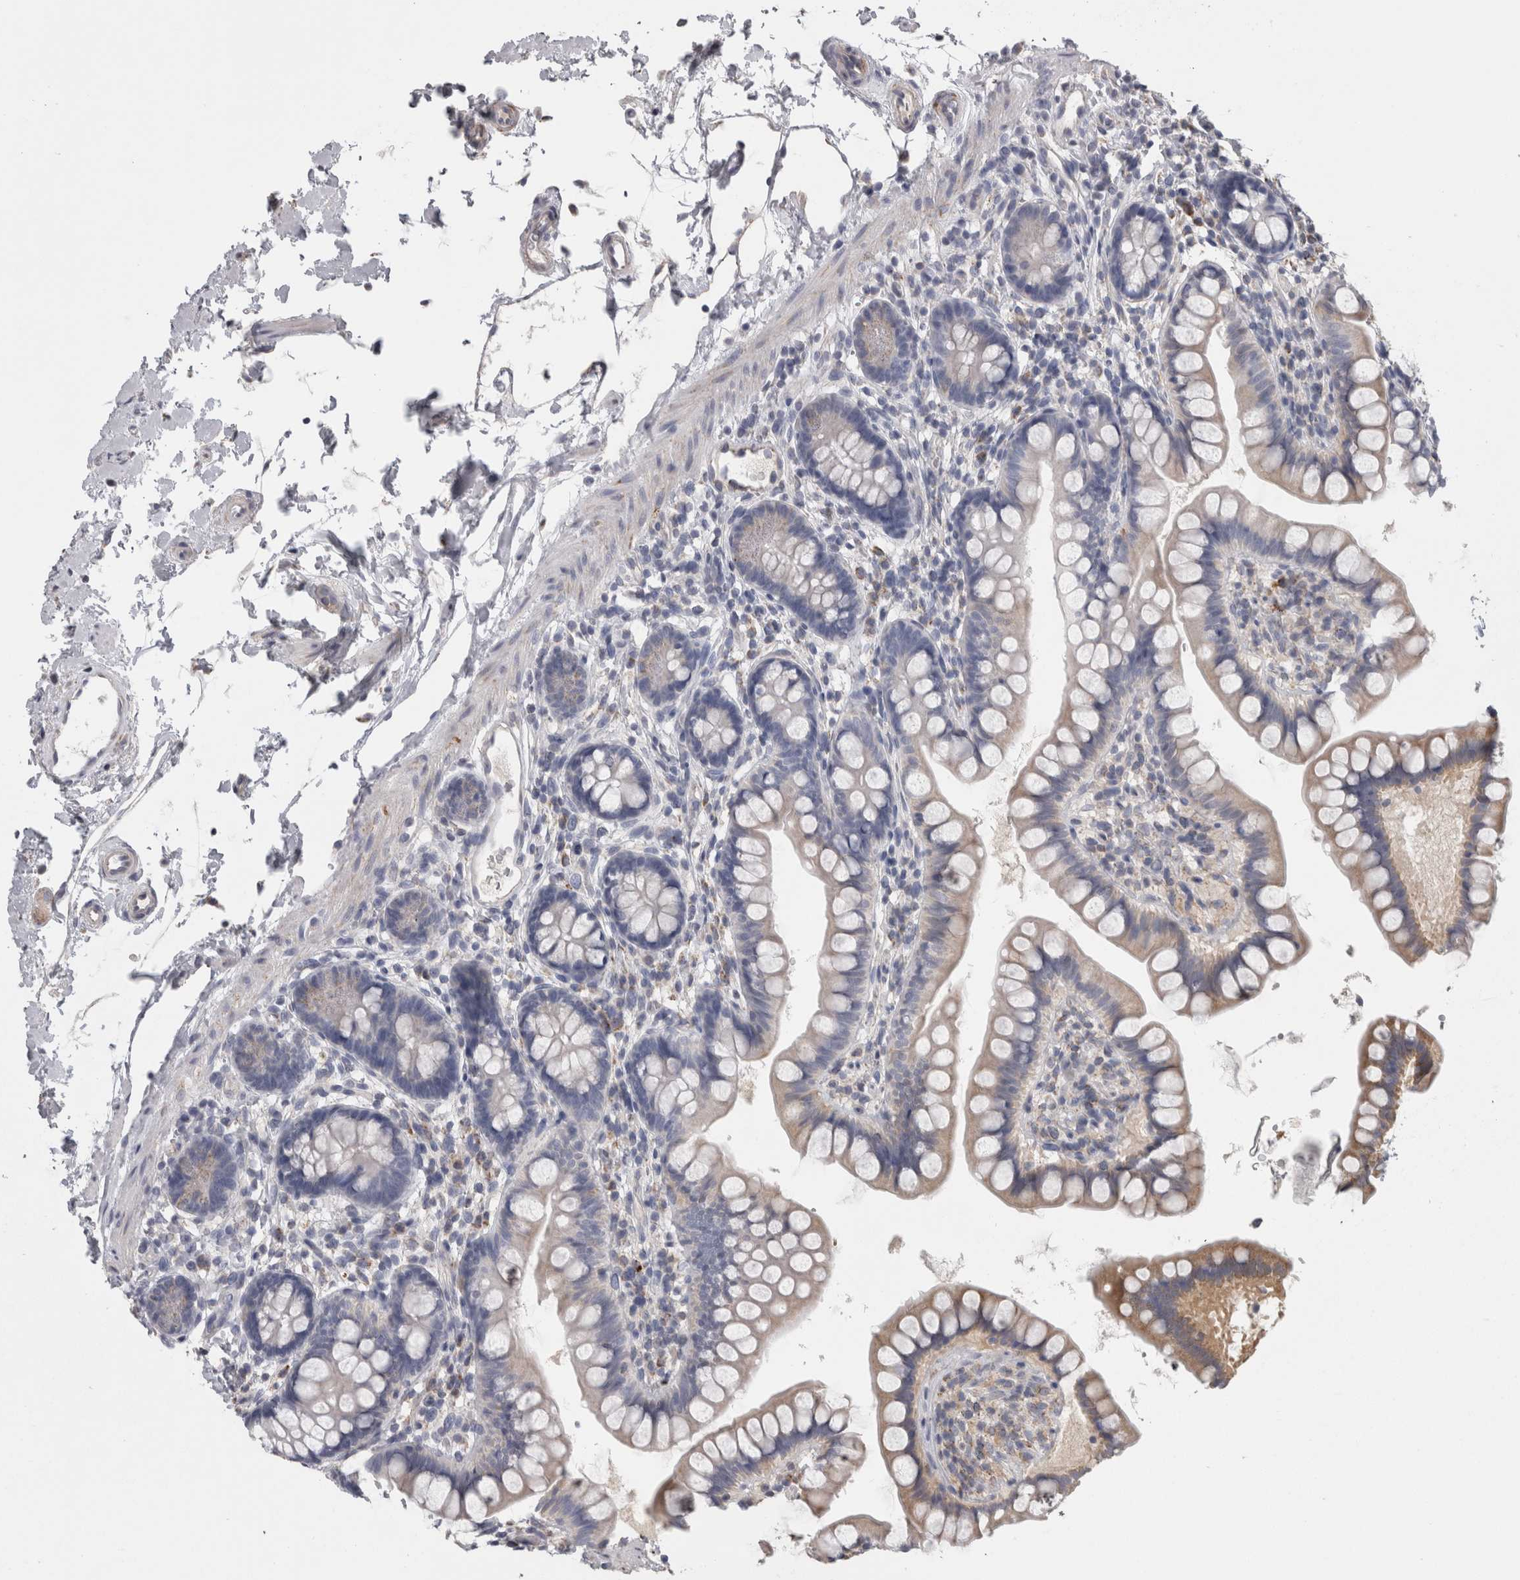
{"staining": {"intensity": "weak", "quantity": "<25%", "location": "cytoplasmic/membranous"}, "tissue": "small intestine", "cell_type": "Glandular cells", "image_type": "normal", "snomed": [{"axis": "morphology", "description": "Normal tissue, NOS"}, {"axis": "topography", "description": "Small intestine"}], "caption": "Glandular cells are negative for protein expression in normal human small intestine.", "gene": "TCAP", "patient": {"sex": "female", "age": 84}}